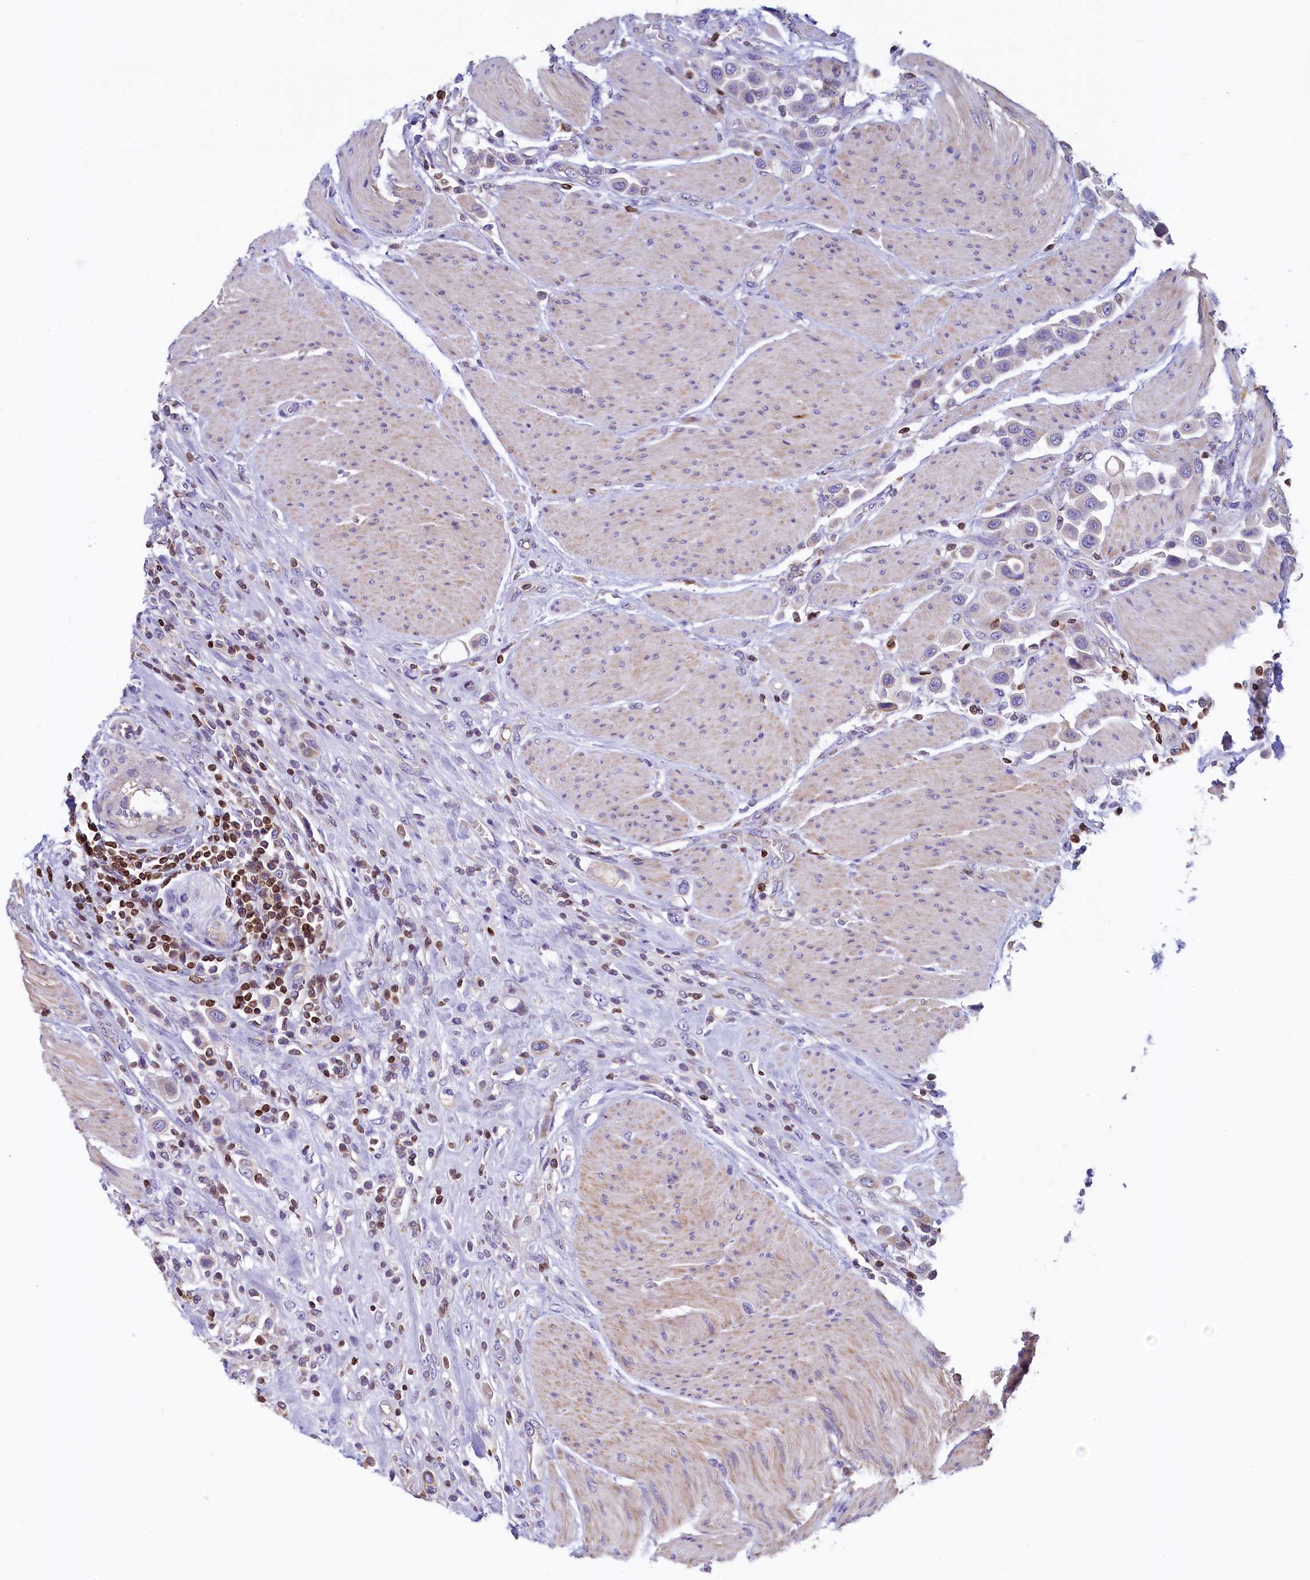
{"staining": {"intensity": "negative", "quantity": "none", "location": "none"}, "tissue": "urothelial cancer", "cell_type": "Tumor cells", "image_type": "cancer", "snomed": [{"axis": "morphology", "description": "Urothelial carcinoma, High grade"}, {"axis": "topography", "description": "Urinary bladder"}], "caption": "Immunohistochemistry (IHC) micrograph of neoplastic tissue: human urothelial cancer stained with DAB exhibits no significant protein expression in tumor cells. (Brightfield microscopy of DAB (3,3'-diaminobenzidine) immunohistochemistry (IHC) at high magnification).", "gene": "TRAF3IP3", "patient": {"sex": "male", "age": 50}}